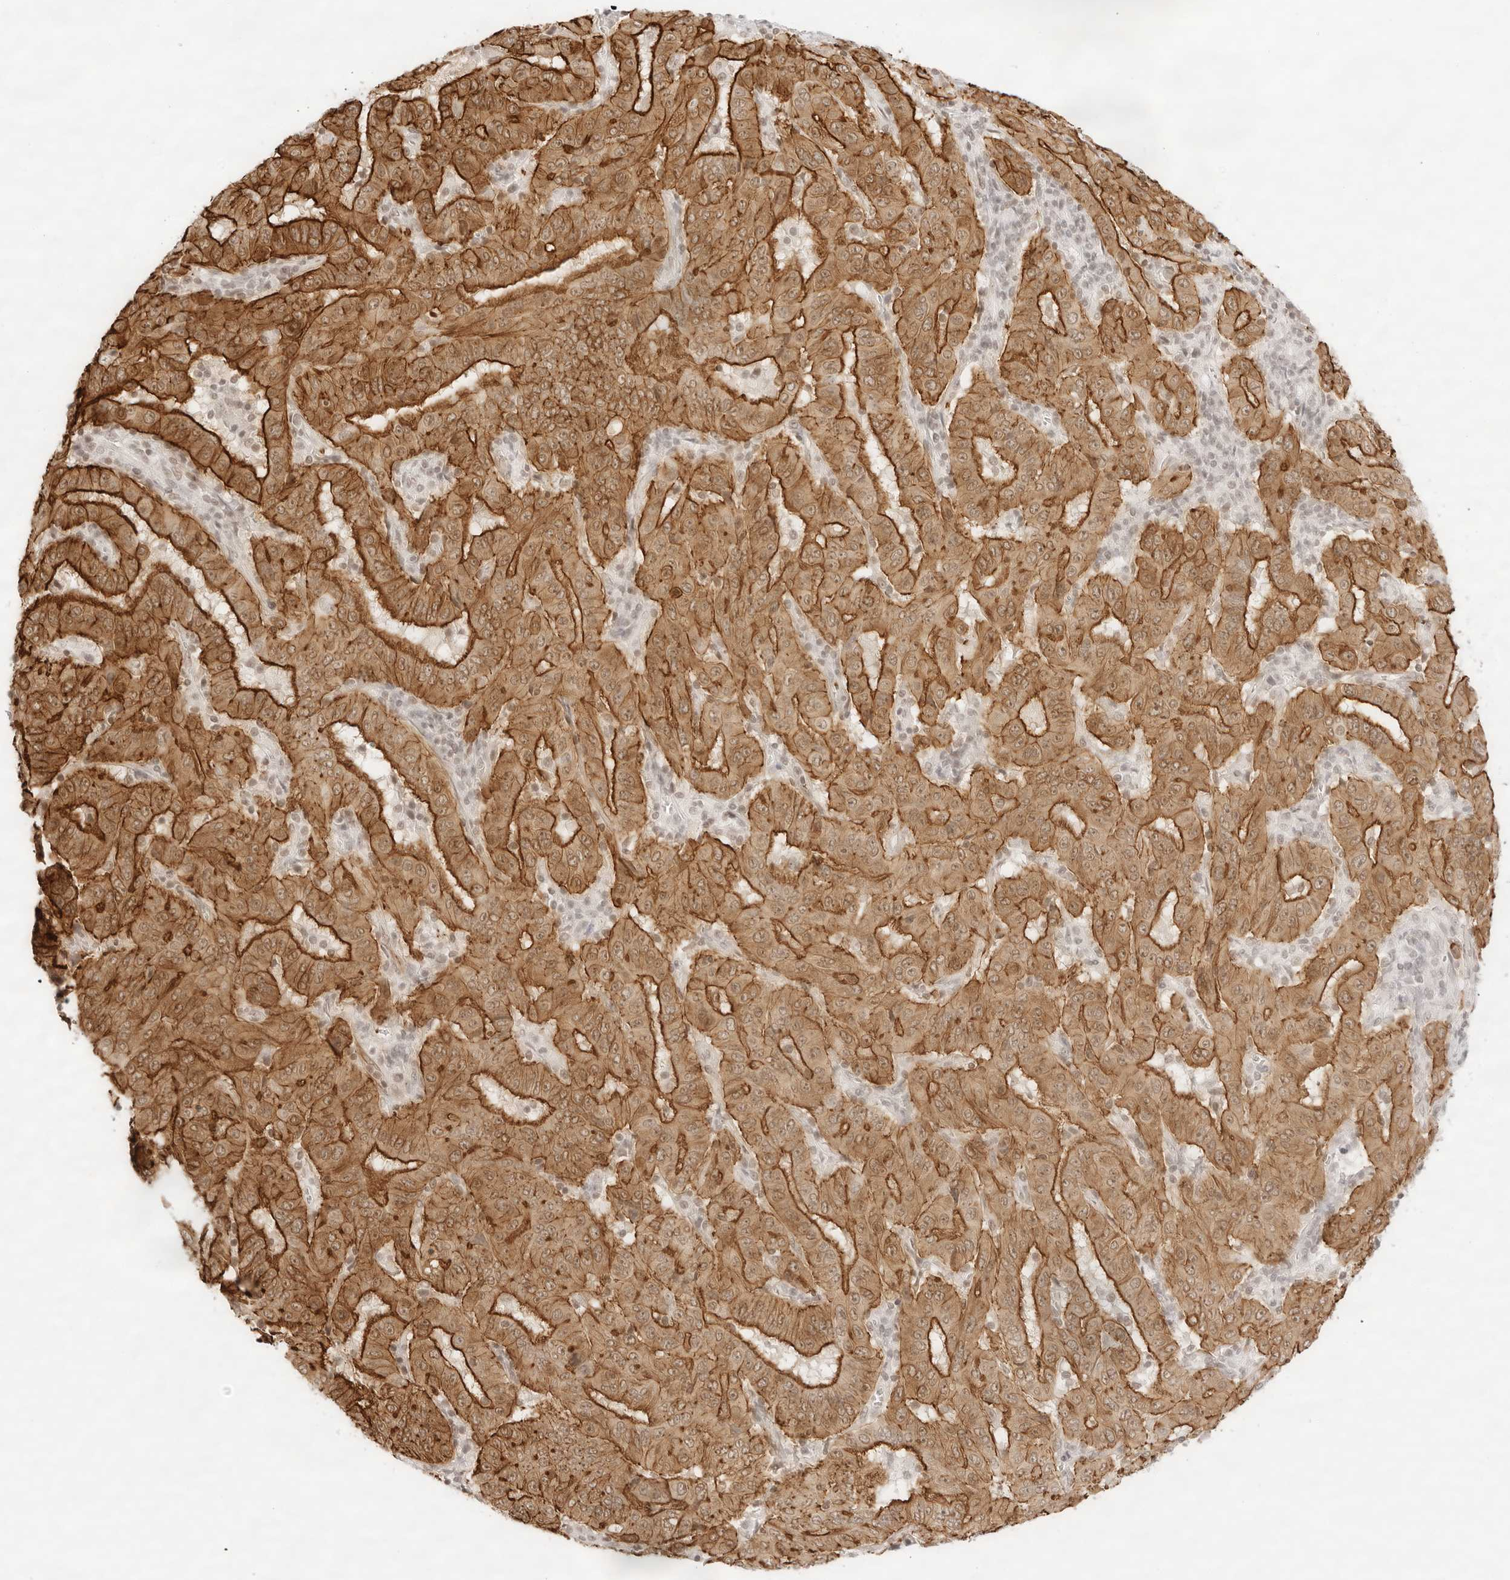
{"staining": {"intensity": "strong", "quantity": ">75%", "location": "cytoplasmic/membranous,nuclear"}, "tissue": "pancreatic cancer", "cell_type": "Tumor cells", "image_type": "cancer", "snomed": [{"axis": "morphology", "description": "Adenocarcinoma, NOS"}, {"axis": "topography", "description": "Pancreas"}], "caption": "IHC micrograph of neoplastic tissue: human pancreatic cancer stained using immunohistochemistry (IHC) shows high levels of strong protein expression localized specifically in the cytoplasmic/membranous and nuclear of tumor cells, appearing as a cytoplasmic/membranous and nuclear brown color.", "gene": "GNAS", "patient": {"sex": "male", "age": 63}}